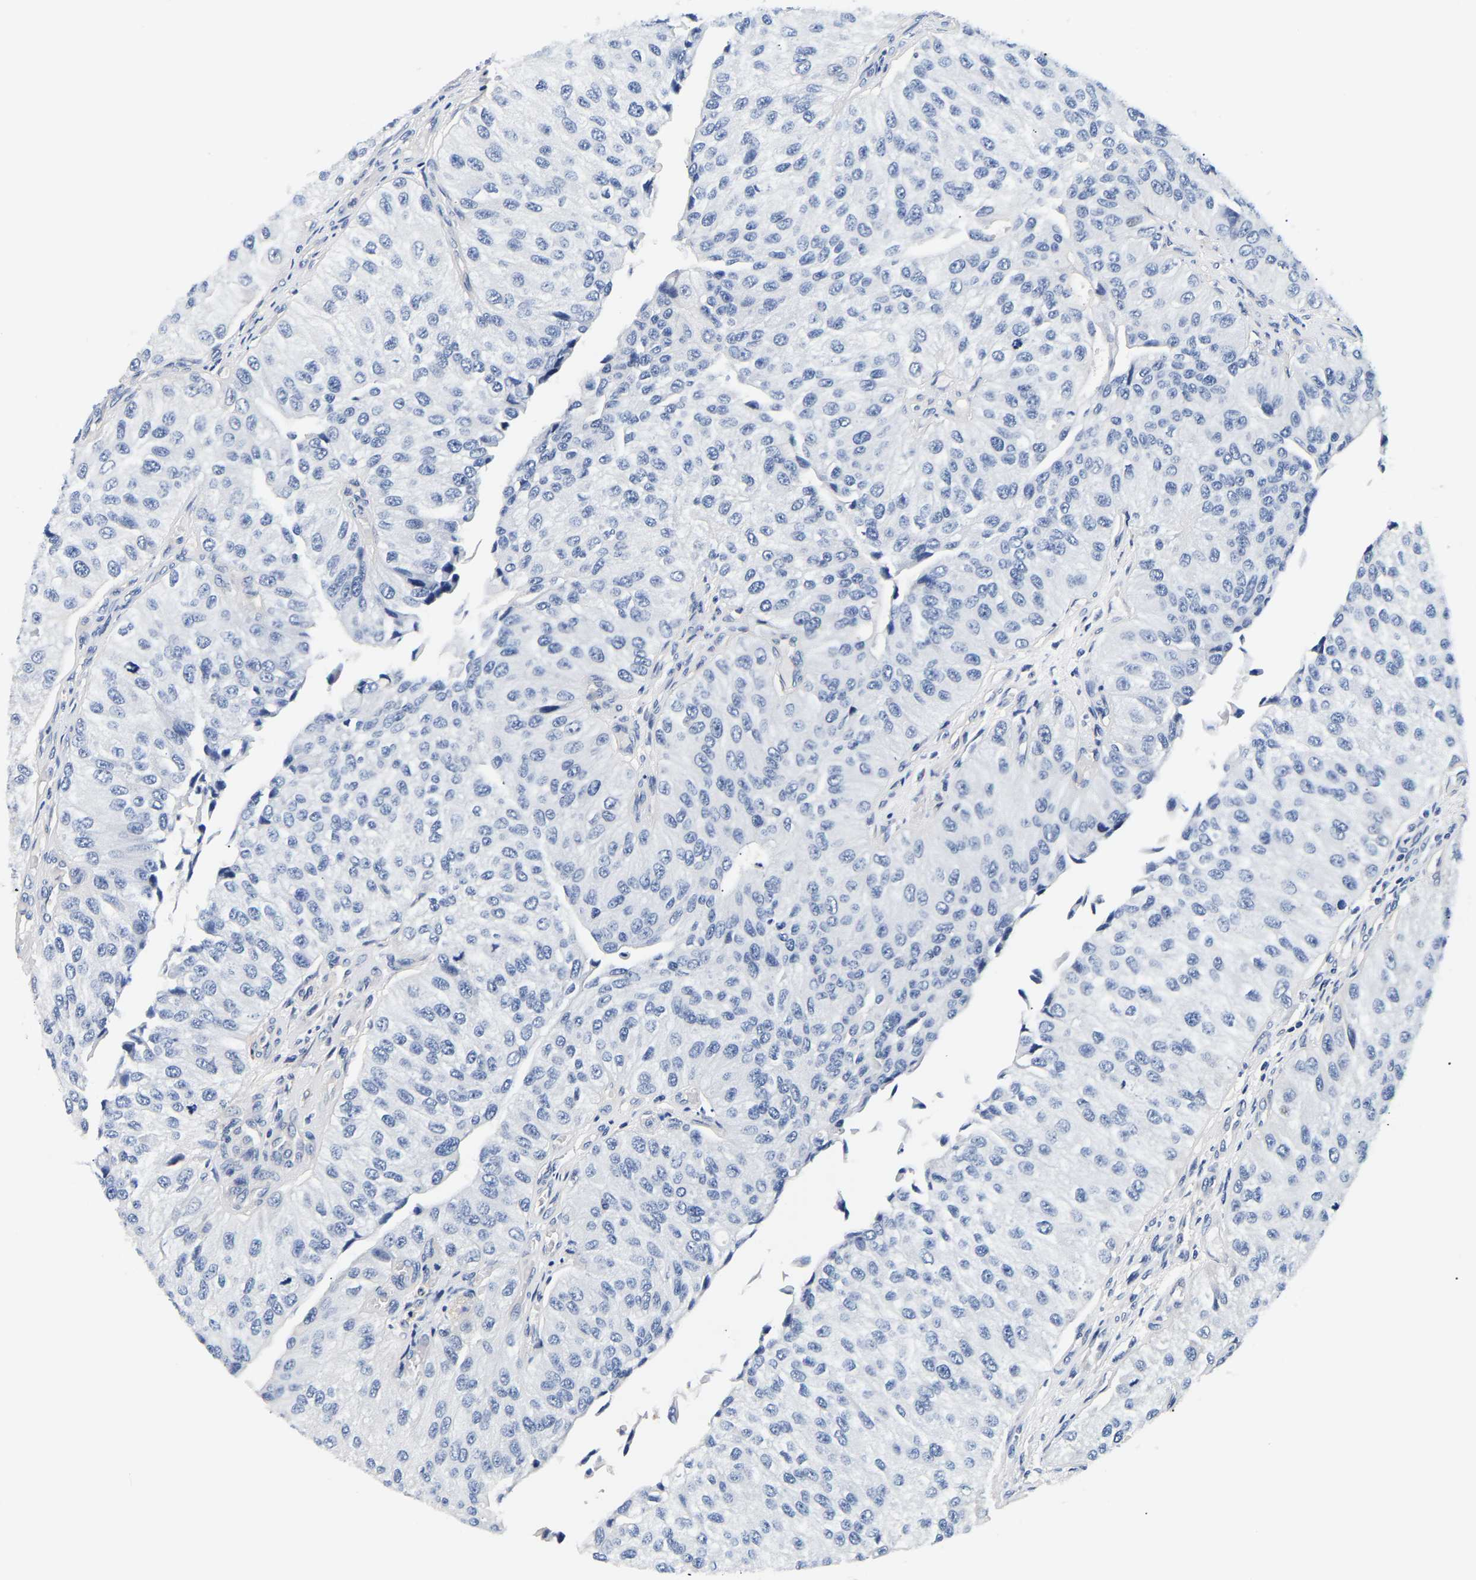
{"staining": {"intensity": "negative", "quantity": "none", "location": "none"}, "tissue": "urothelial cancer", "cell_type": "Tumor cells", "image_type": "cancer", "snomed": [{"axis": "morphology", "description": "Urothelial carcinoma, High grade"}, {"axis": "topography", "description": "Kidney"}, {"axis": "topography", "description": "Urinary bladder"}], "caption": "Immunohistochemistry photomicrograph of human urothelial carcinoma (high-grade) stained for a protein (brown), which exhibits no expression in tumor cells. (Brightfield microscopy of DAB (3,3'-diaminobenzidine) immunohistochemistry (IHC) at high magnification).", "gene": "UCHL3", "patient": {"sex": "male", "age": 77}}